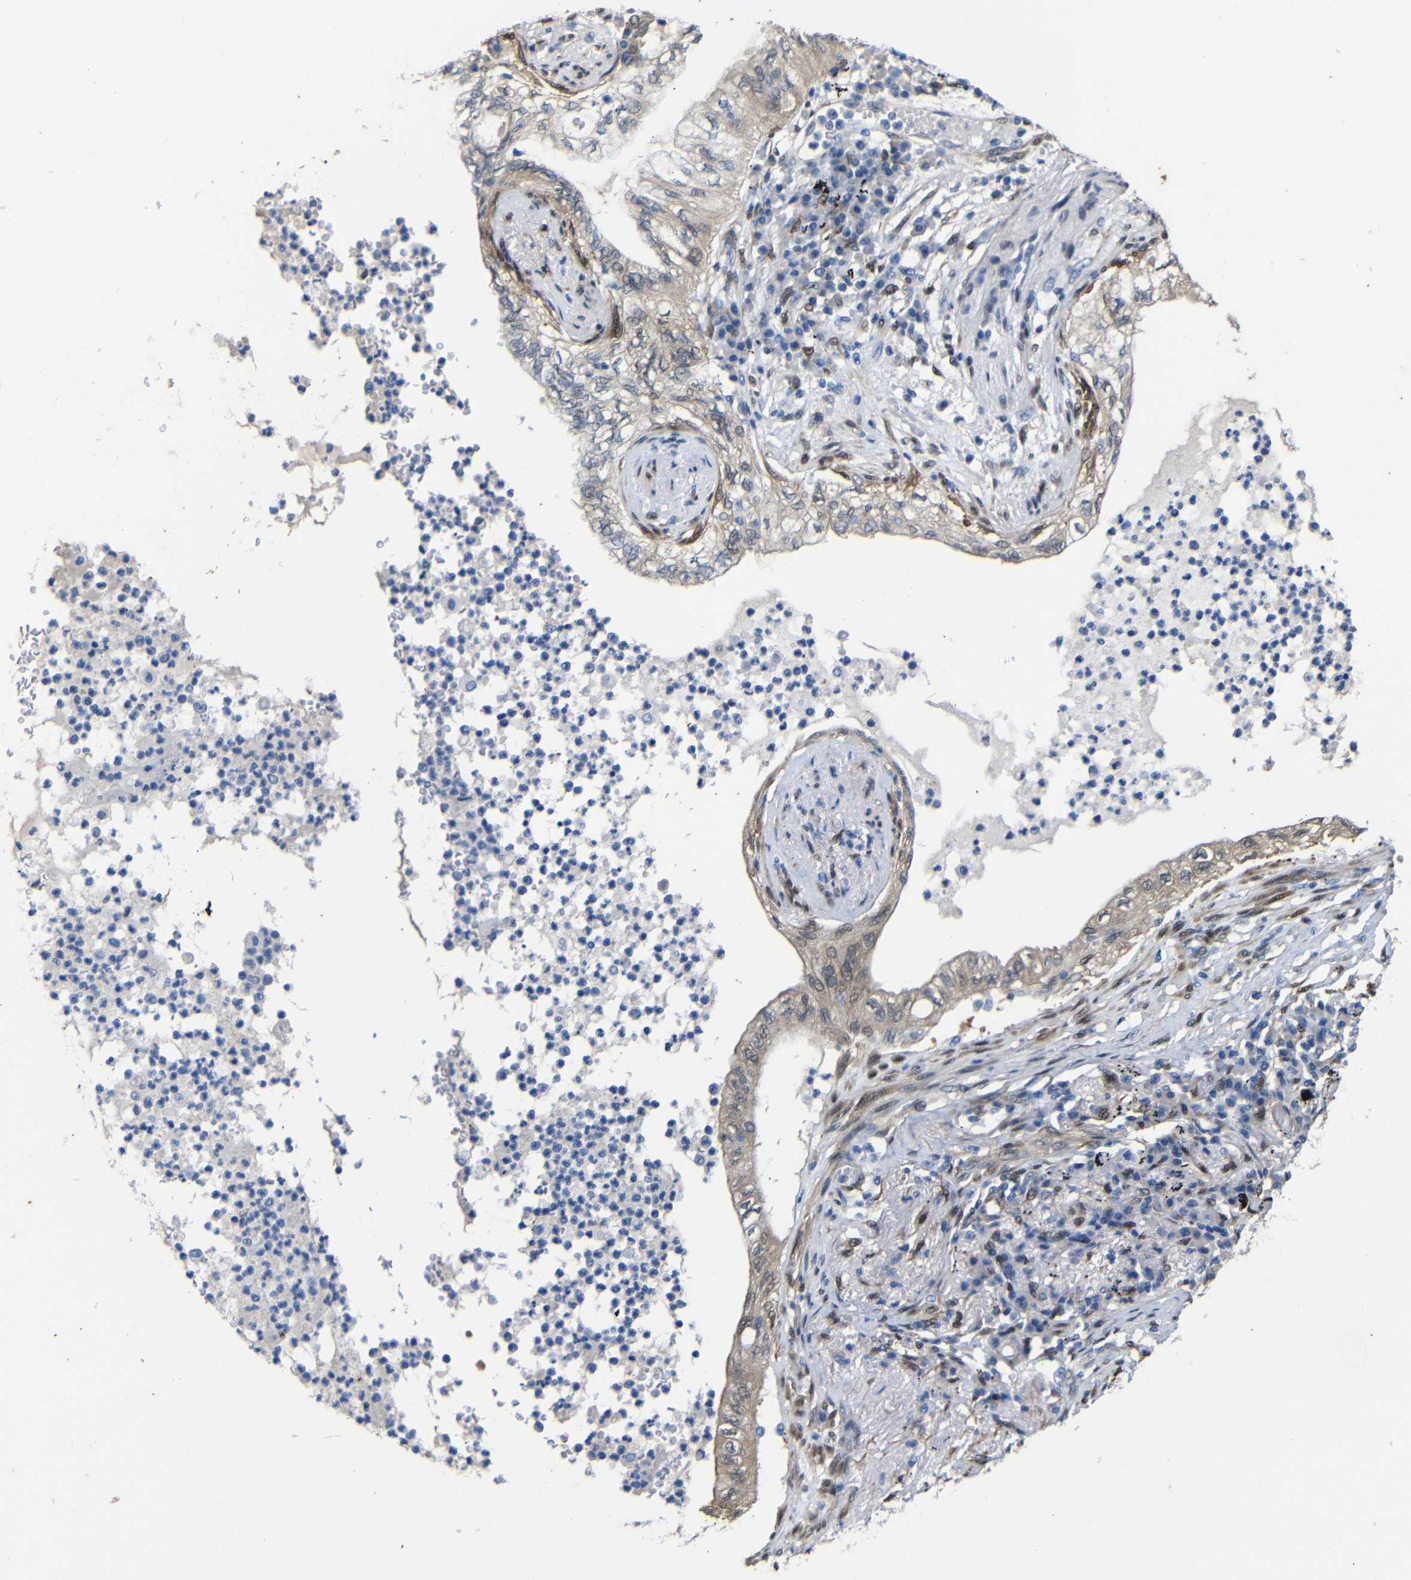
{"staining": {"intensity": "weak", "quantity": "25%-75%", "location": "cytoplasmic/membranous"}, "tissue": "lung cancer", "cell_type": "Tumor cells", "image_type": "cancer", "snomed": [{"axis": "morphology", "description": "Normal tissue, NOS"}, {"axis": "morphology", "description": "Adenocarcinoma, NOS"}, {"axis": "topography", "description": "Bronchus"}, {"axis": "topography", "description": "Lung"}], "caption": "The photomicrograph shows immunohistochemical staining of lung adenocarcinoma. There is weak cytoplasmic/membranous staining is seen in approximately 25%-75% of tumor cells. Ihc stains the protein in brown and the nuclei are stained blue.", "gene": "YAP1", "patient": {"sex": "female", "age": 70}}